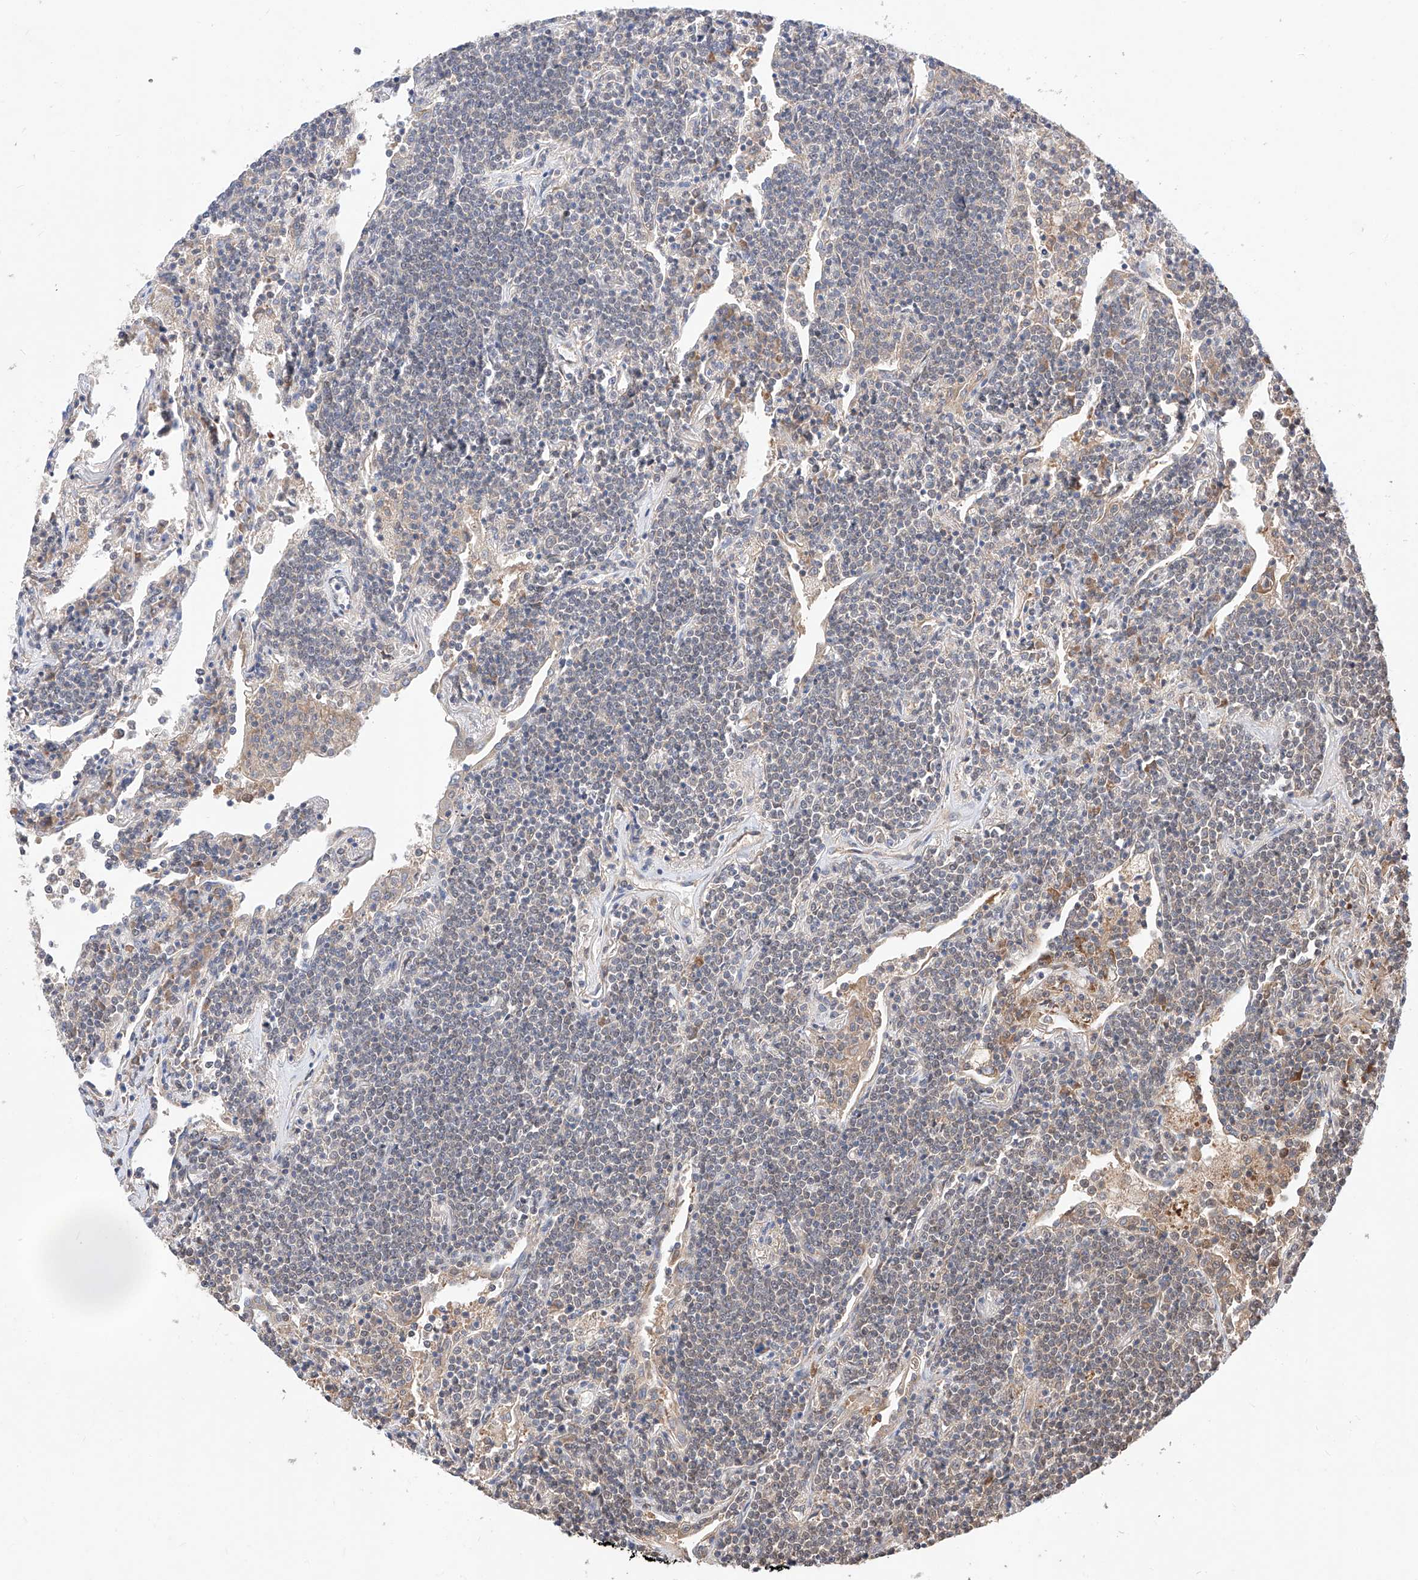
{"staining": {"intensity": "negative", "quantity": "none", "location": "none"}, "tissue": "lymphoma", "cell_type": "Tumor cells", "image_type": "cancer", "snomed": [{"axis": "morphology", "description": "Malignant lymphoma, non-Hodgkin's type, Low grade"}, {"axis": "topography", "description": "Lung"}], "caption": "IHC of human malignant lymphoma, non-Hodgkin's type (low-grade) reveals no expression in tumor cells.", "gene": "ZSCAN4", "patient": {"sex": "female", "age": 71}}